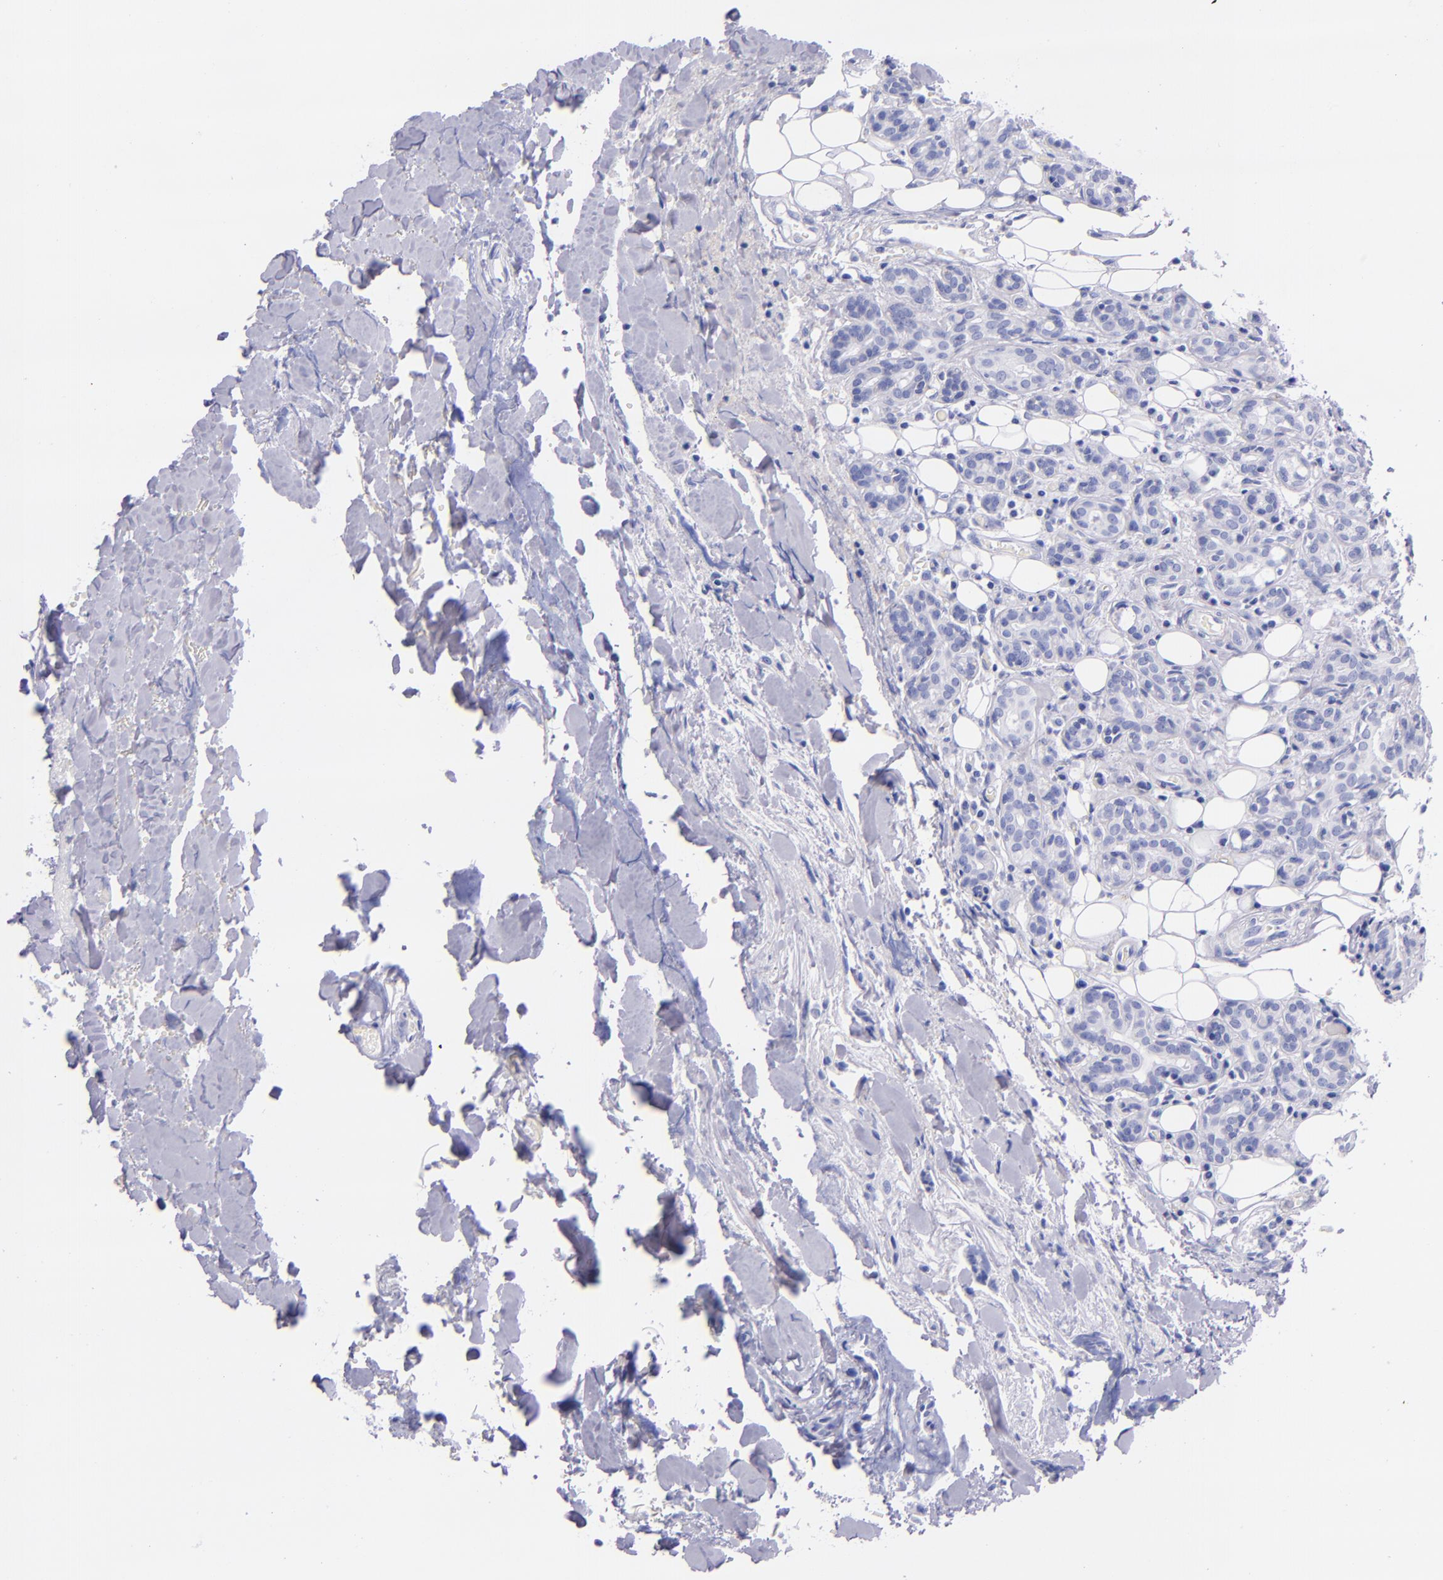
{"staining": {"intensity": "negative", "quantity": "none", "location": "none"}, "tissue": "head and neck cancer", "cell_type": "Tumor cells", "image_type": "cancer", "snomed": [{"axis": "morphology", "description": "Squamous cell carcinoma, NOS"}, {"axis": "topography", "description": "Salivary gland"}, {"axis": "topography", "description": "Head-Neck"}], "caption": "A high-resolution histopathology image shows immunohistochemistry staining of head and neck squamous cell carcinoma, which exhibits no significant expression in tumor cells. (DAB (3,3'-diaminobenzidine) immunohistochemistry (IHC), high magnification).", "gene": "LAG3", "patient": {"sex": "male", "age": 70}}